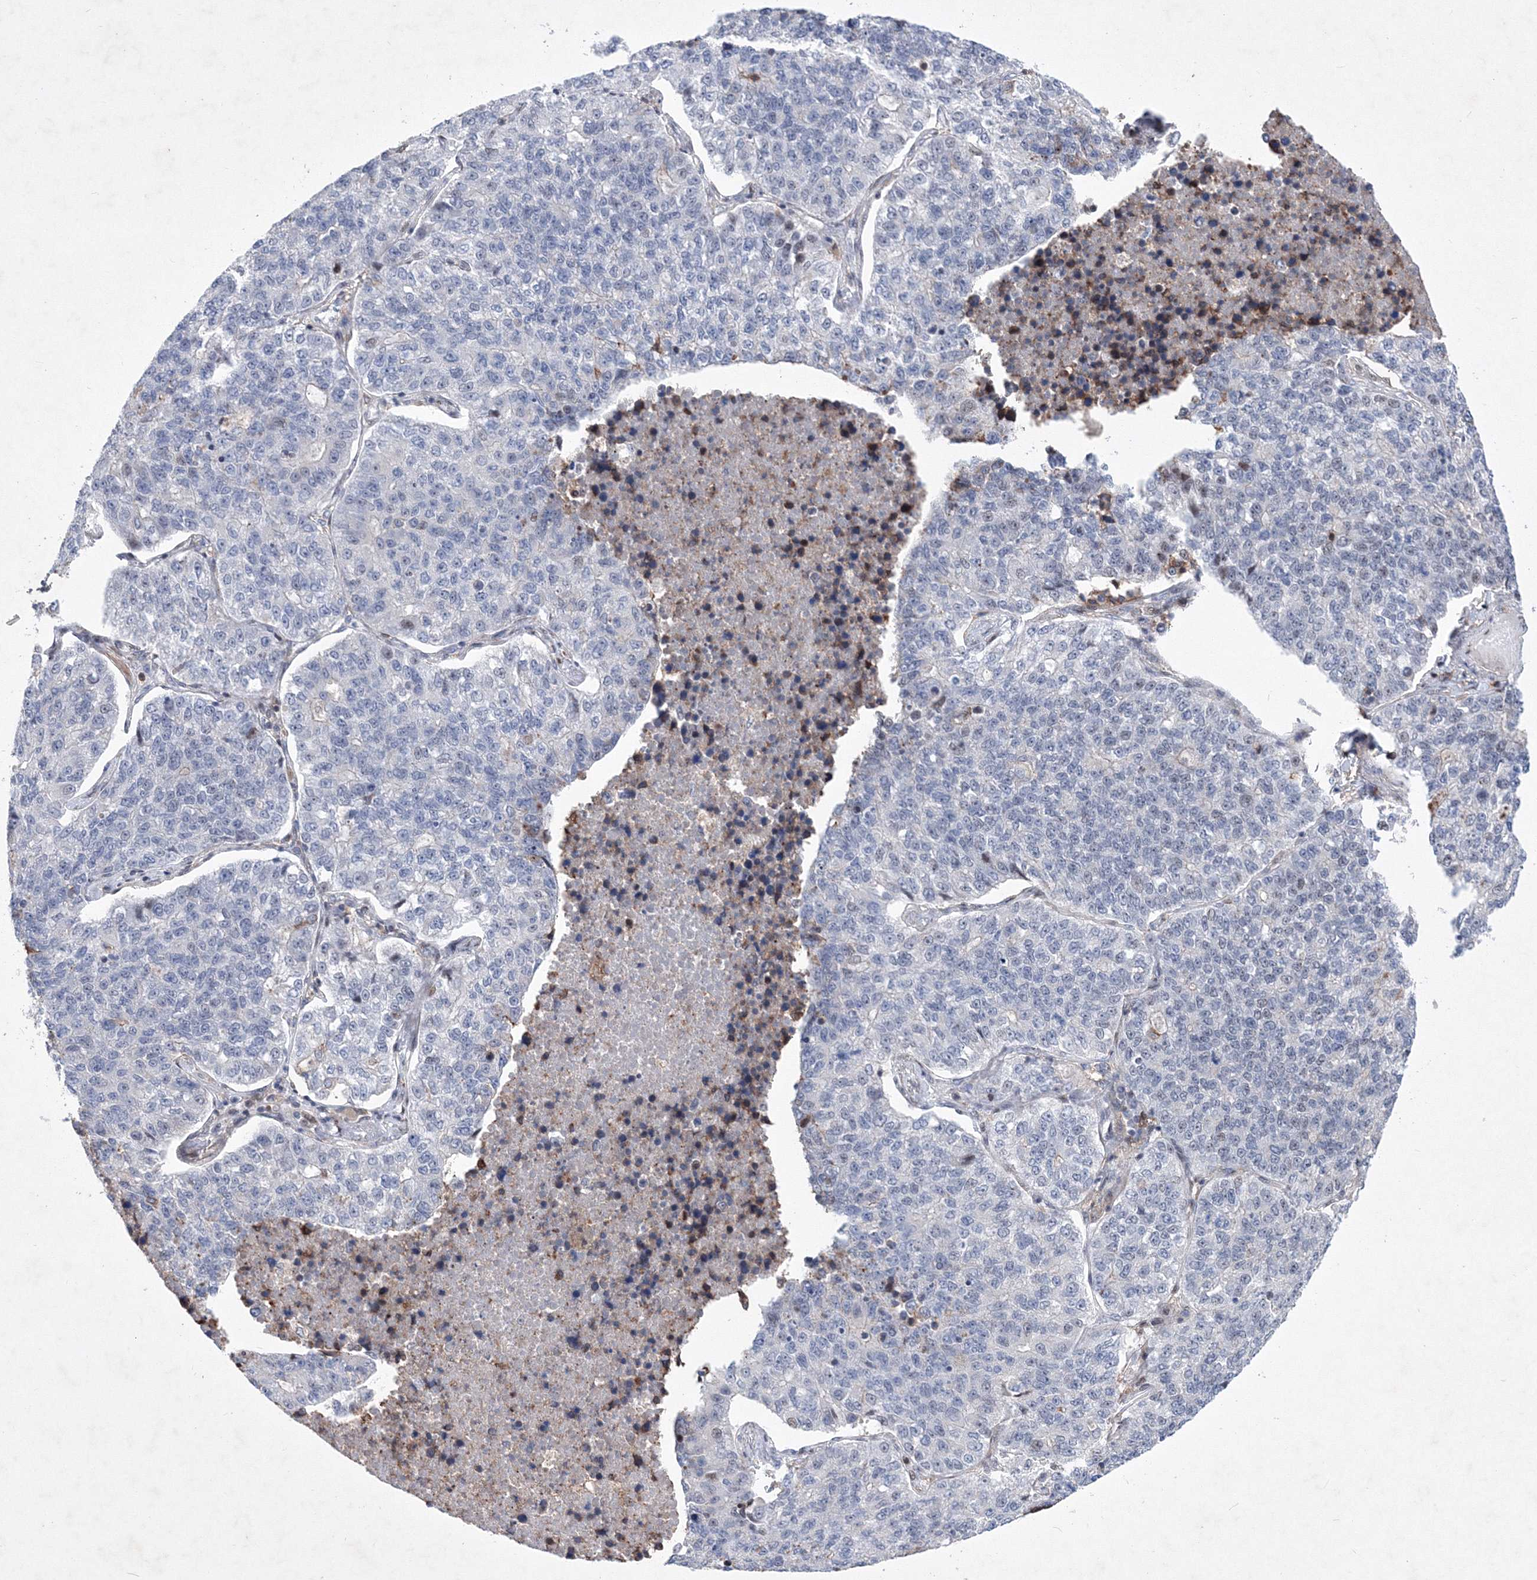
{"staining": {"intensity": "negative", "quantity": "none", "location": "none"}, "tissue": "lung cancer", "cell_type": "Tumor cells", "image_type": "cancer", "snomed": [{"axis": "morphology", "description": "Adenocarcinoma, NOS"}, {"axis": "topography", "description": "Lung"}], "caption": "Lung cancer stained for a protein using immunohistochemistry (IHC) reveals no staining tumor cells.", "gene": "RNPEPL1", "patient": {"sex": "male", "age": 49}}